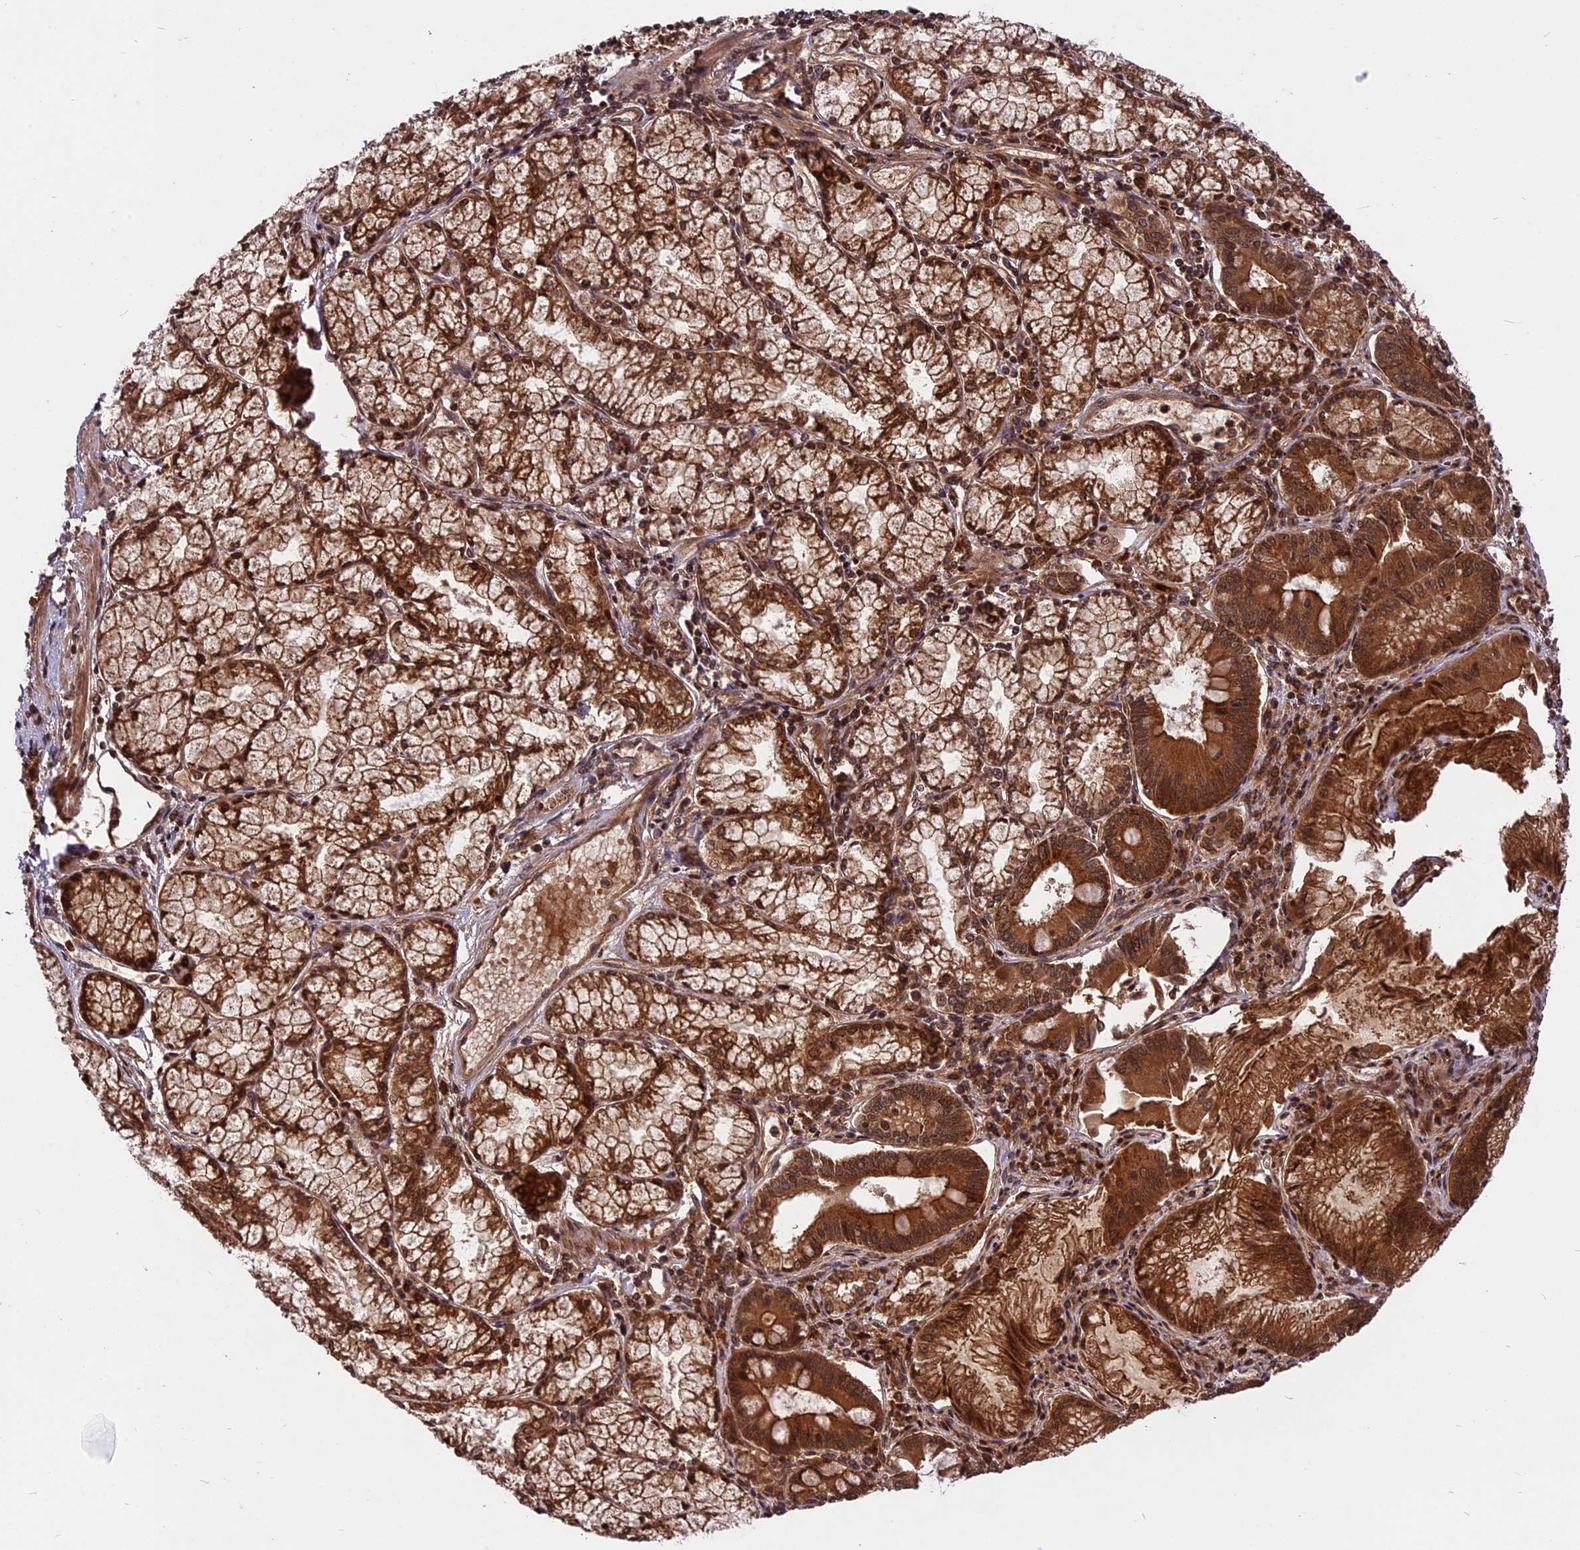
{"staining": {"intensity": "strong", "quantity": ">75%", "location": "cytoplasmic/membranous"}, "tissue": "pancreatic cancer", "cell_type": "Tumor cells", "image_type": "cancer", "snomed": [{"axis": "morphology", "description": "Adenocarcinoma, NOS"}, {"axis": "topography", "description": "Pancreas"}], "caption": "Brown immunohistochemical staining in human pancreatic adenocarcinoma reveals strong cytoplasmic/membranous positivity in approximately >75% of tumor cells. The staining is performed using DAB brown chromogen to label protein expression. The nuclei are counter-stained blue using hematoxylin.", "gene": "COX17", "patient": {"sex": "female", "age": 50}}